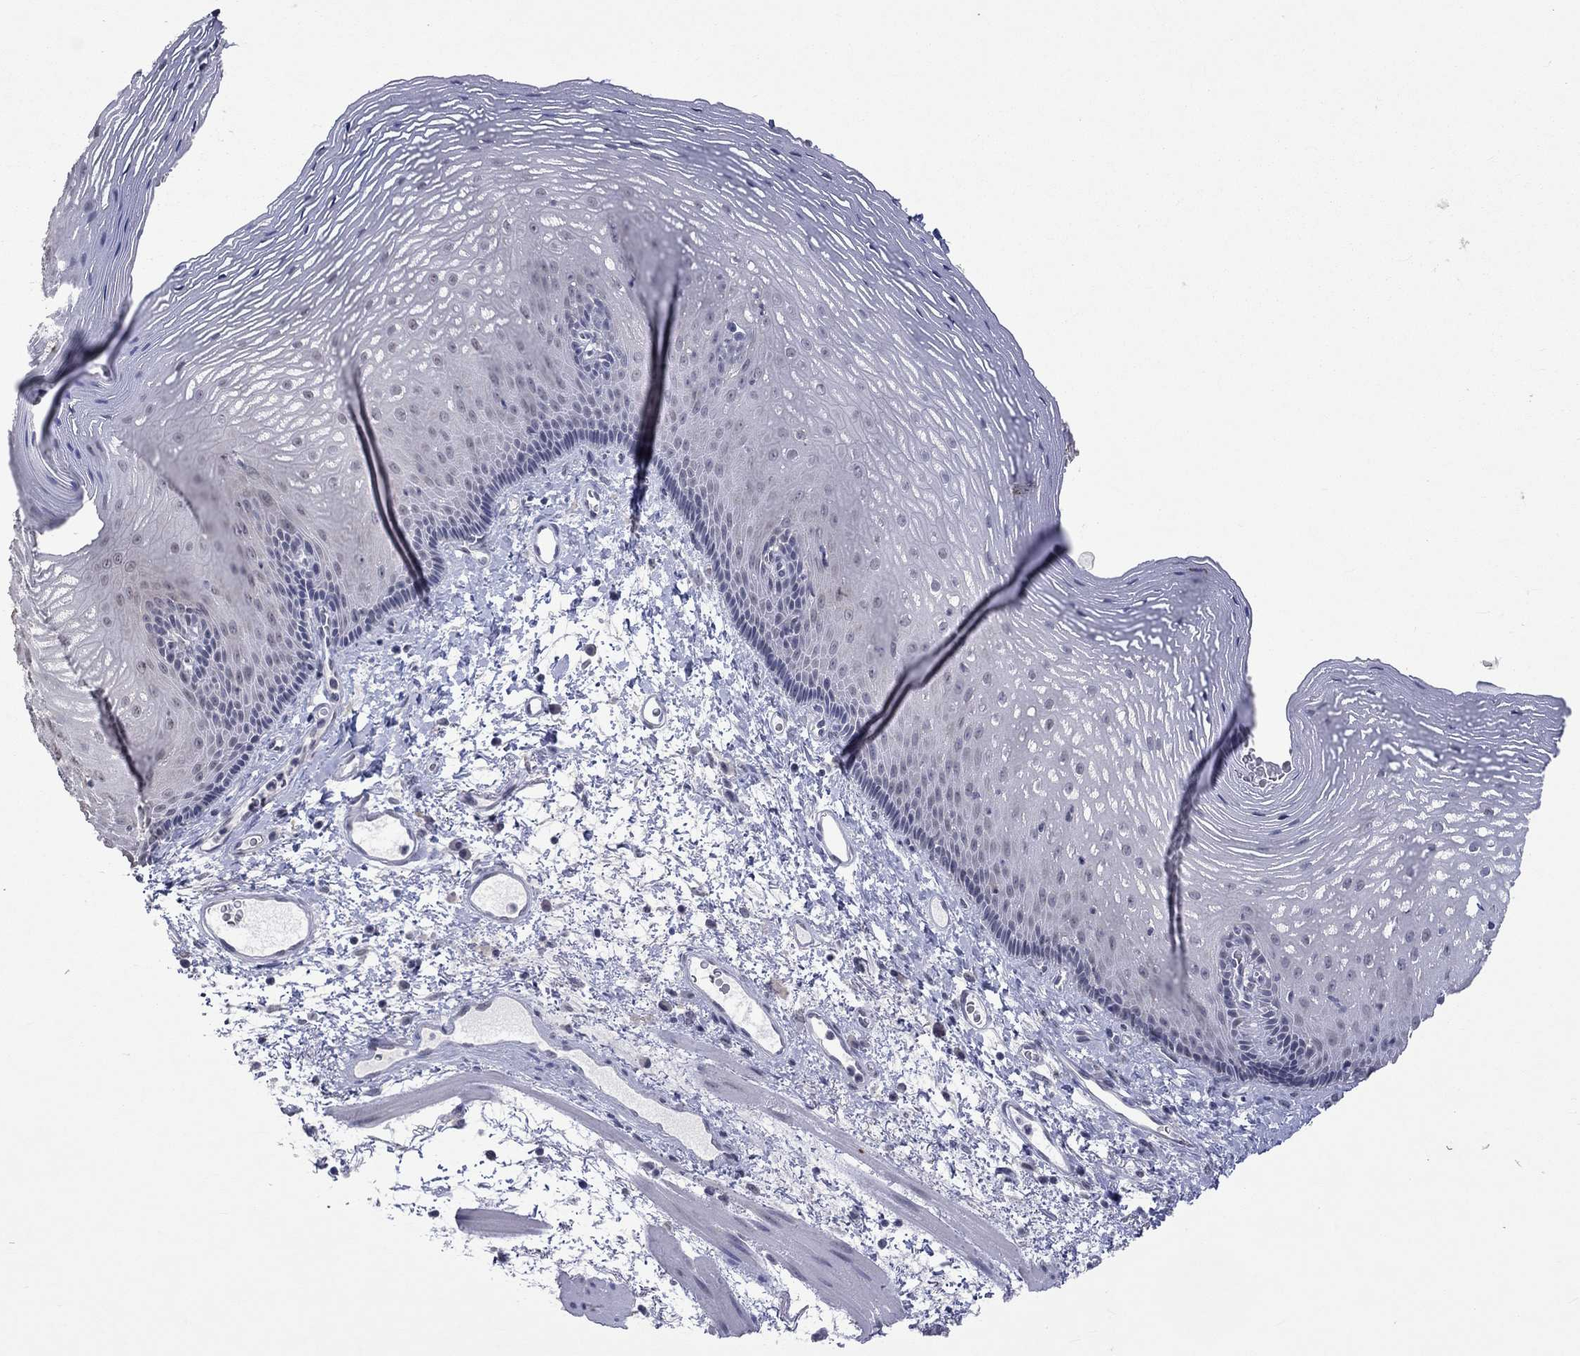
{"staining": {"intensity": "negative", "quantity": "none", "location": "none"}, "tissue": "esophagus", "cell_type": "Squamous epithelial cells", "image_type": "normal", "snomed": [{"axis": "morphology", "description": "Normal tissue, NOS"}, {"axis": "topography", "description": "Esophagus"}], "caption": "This is an immunohistochemistry (IHC) histopathology image of normal human esophagus. There is no expression in squamous epithelial cells.", "gene": "TMEM143", "patient": {"sex": "male", "age": 76}}